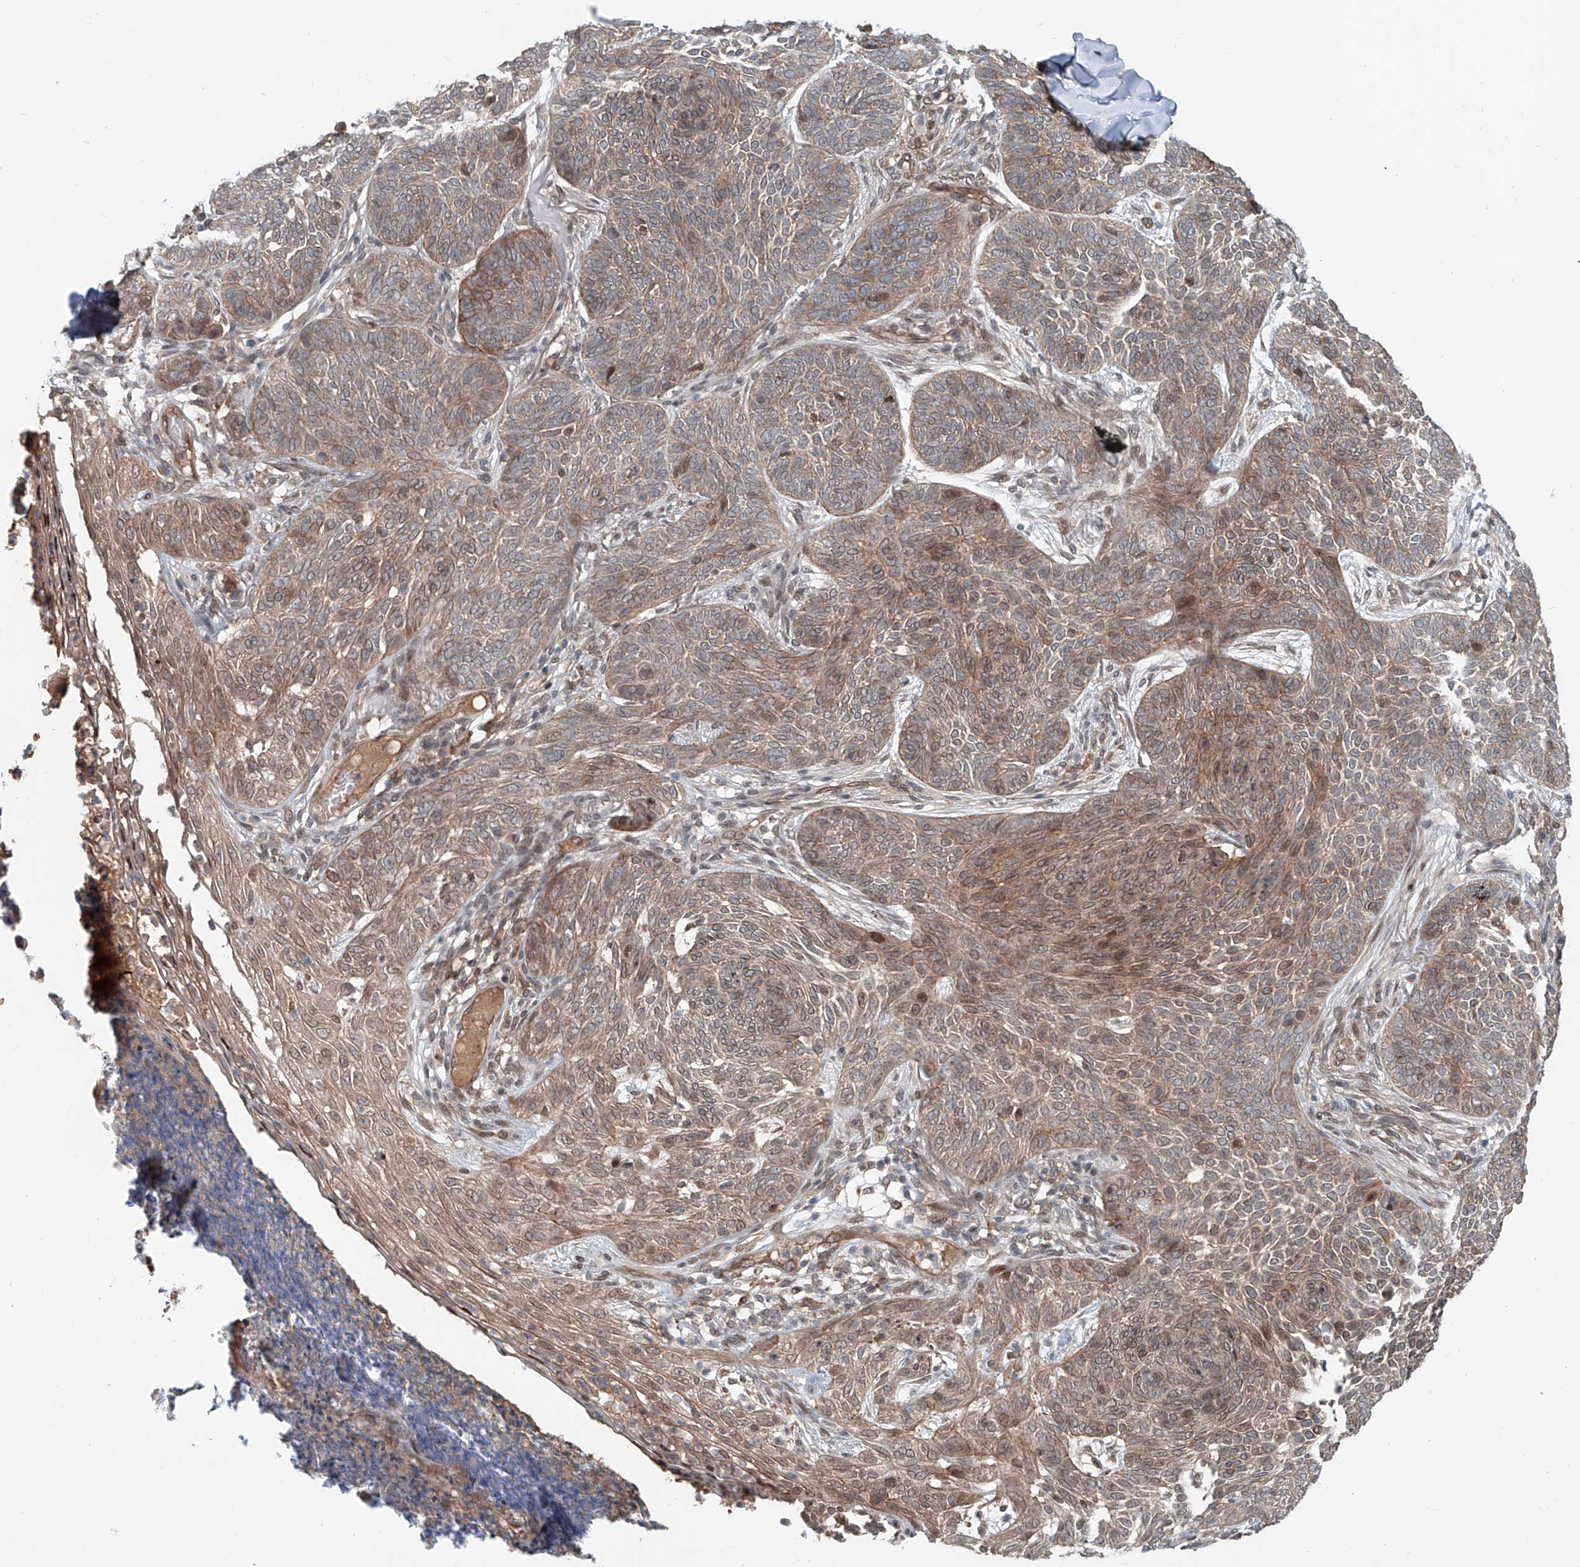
{"staining": {"intensity": "moderate", "quantity": ">75%", "location": "cytoplasmic/membranous"}, "tissue": "skin cancer", "cell_type": "Tumor cells", "image_type": "cancer", "snomed": [{"axis": "morphology", "description": "Basal cell carcinoma"}, {"axis": "topography", "description": "Skin"}], "caption": "Protein expression analysis of skin basal cell carcinoma shows moderate cytoplasmic/membranous expression in approximately >75% of tumor cells.", "gene": "SASH1", "patient": {"sex": "male", "age": 85}}